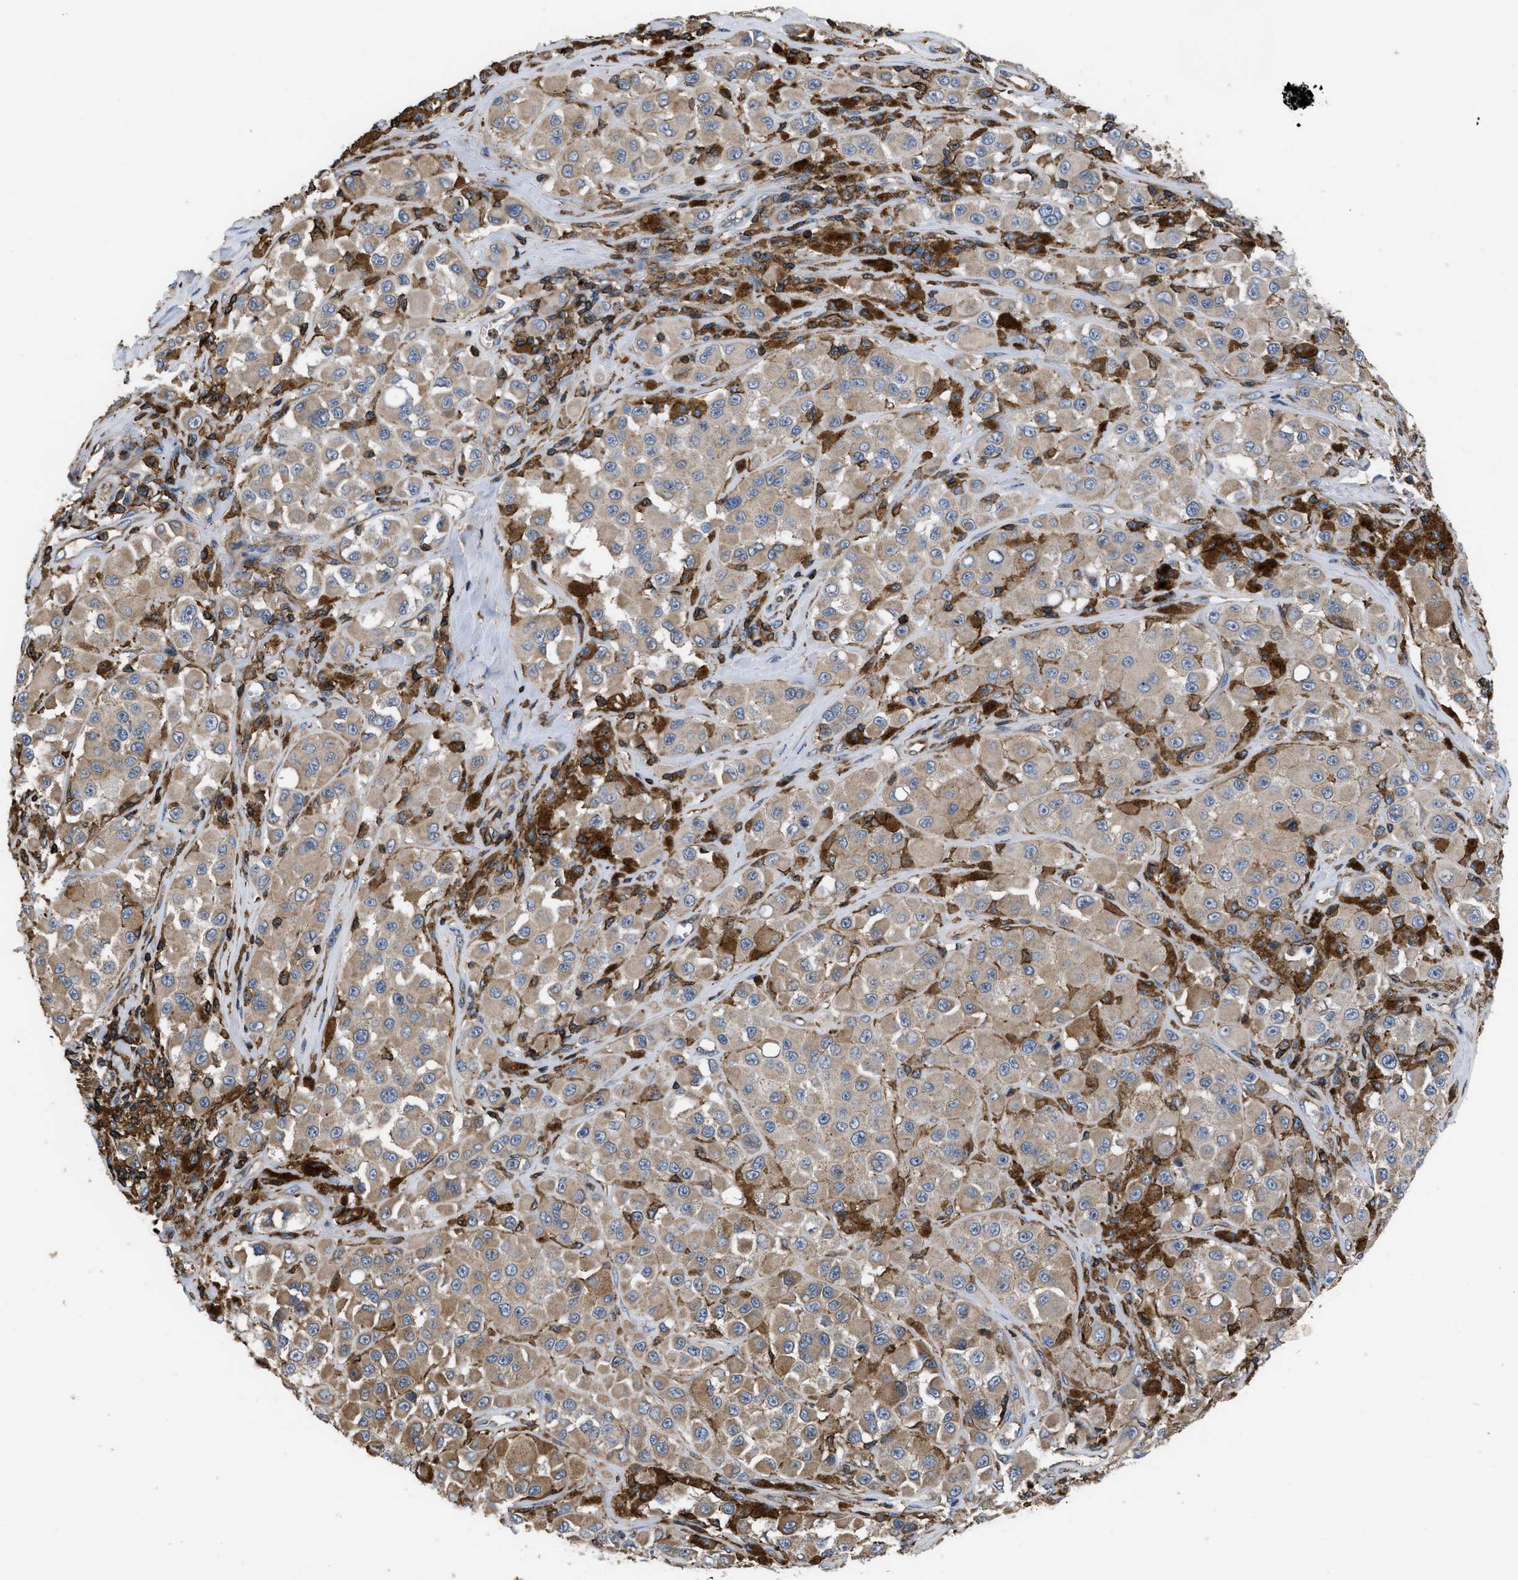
{"staining": {"intensity": "moderate", "quantity": ">75%", "location": "cytoplasmic/membranous"}, "tissue": "melanoma", "cell_type": "Tumor cells", "image_type": "cancer", "snomed": [{"axis": "morphology", "description": "Malignant melanoma, NOS"}, {"axis": "topography", "description": "Skin"}], "caption": "Approximately >75% of tumor cells in malignant melanoma show moderate cytoplasmic/membranous protein expression as visualized by brown immunohistochemical staining.", "gene": "SCUBE2", "patient": {"sex": "male", "age": 84}}